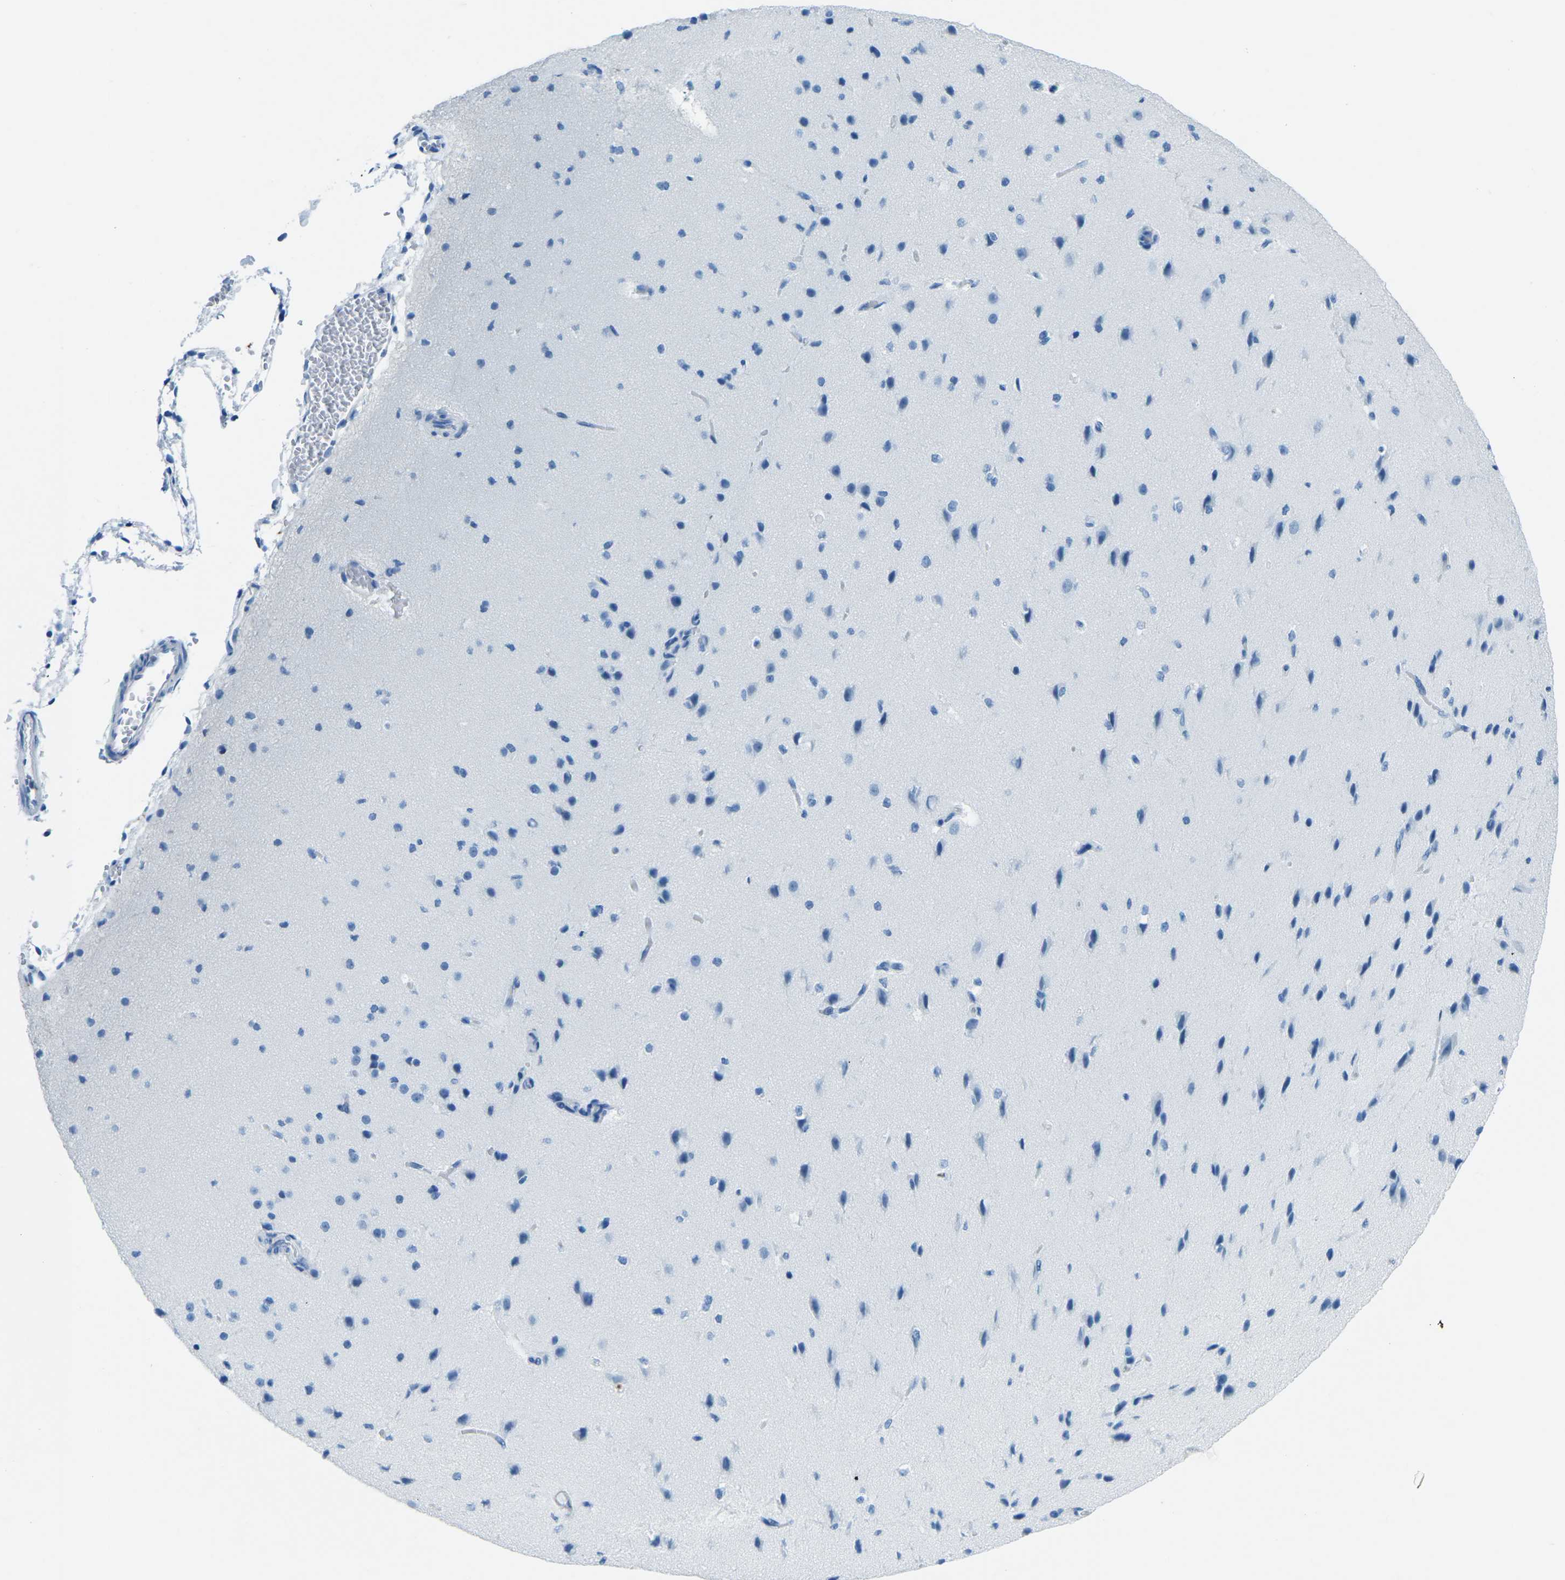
{"staining": {"intensity": "negative", "quantity": "none", "location": "none"}, "tissue": "cerebral cortex", "cell_type": "Endothelial cells", "image_type": "normal", "snomed": [{"axis": "morphology", "description": "Normal tissue, NOS"}, {"axis": "morphology", "description": "Developmental malformation"}, {"axis": "topography", "description": "Cerebral cortex"}], "caption": "Human cerebral cortex stained for a protein using immunohistochemistry (IHC) exhibits no positivity in endothelial cells.", "gene": "MYH8", "patient": {"sex": "female", "age": 30}}